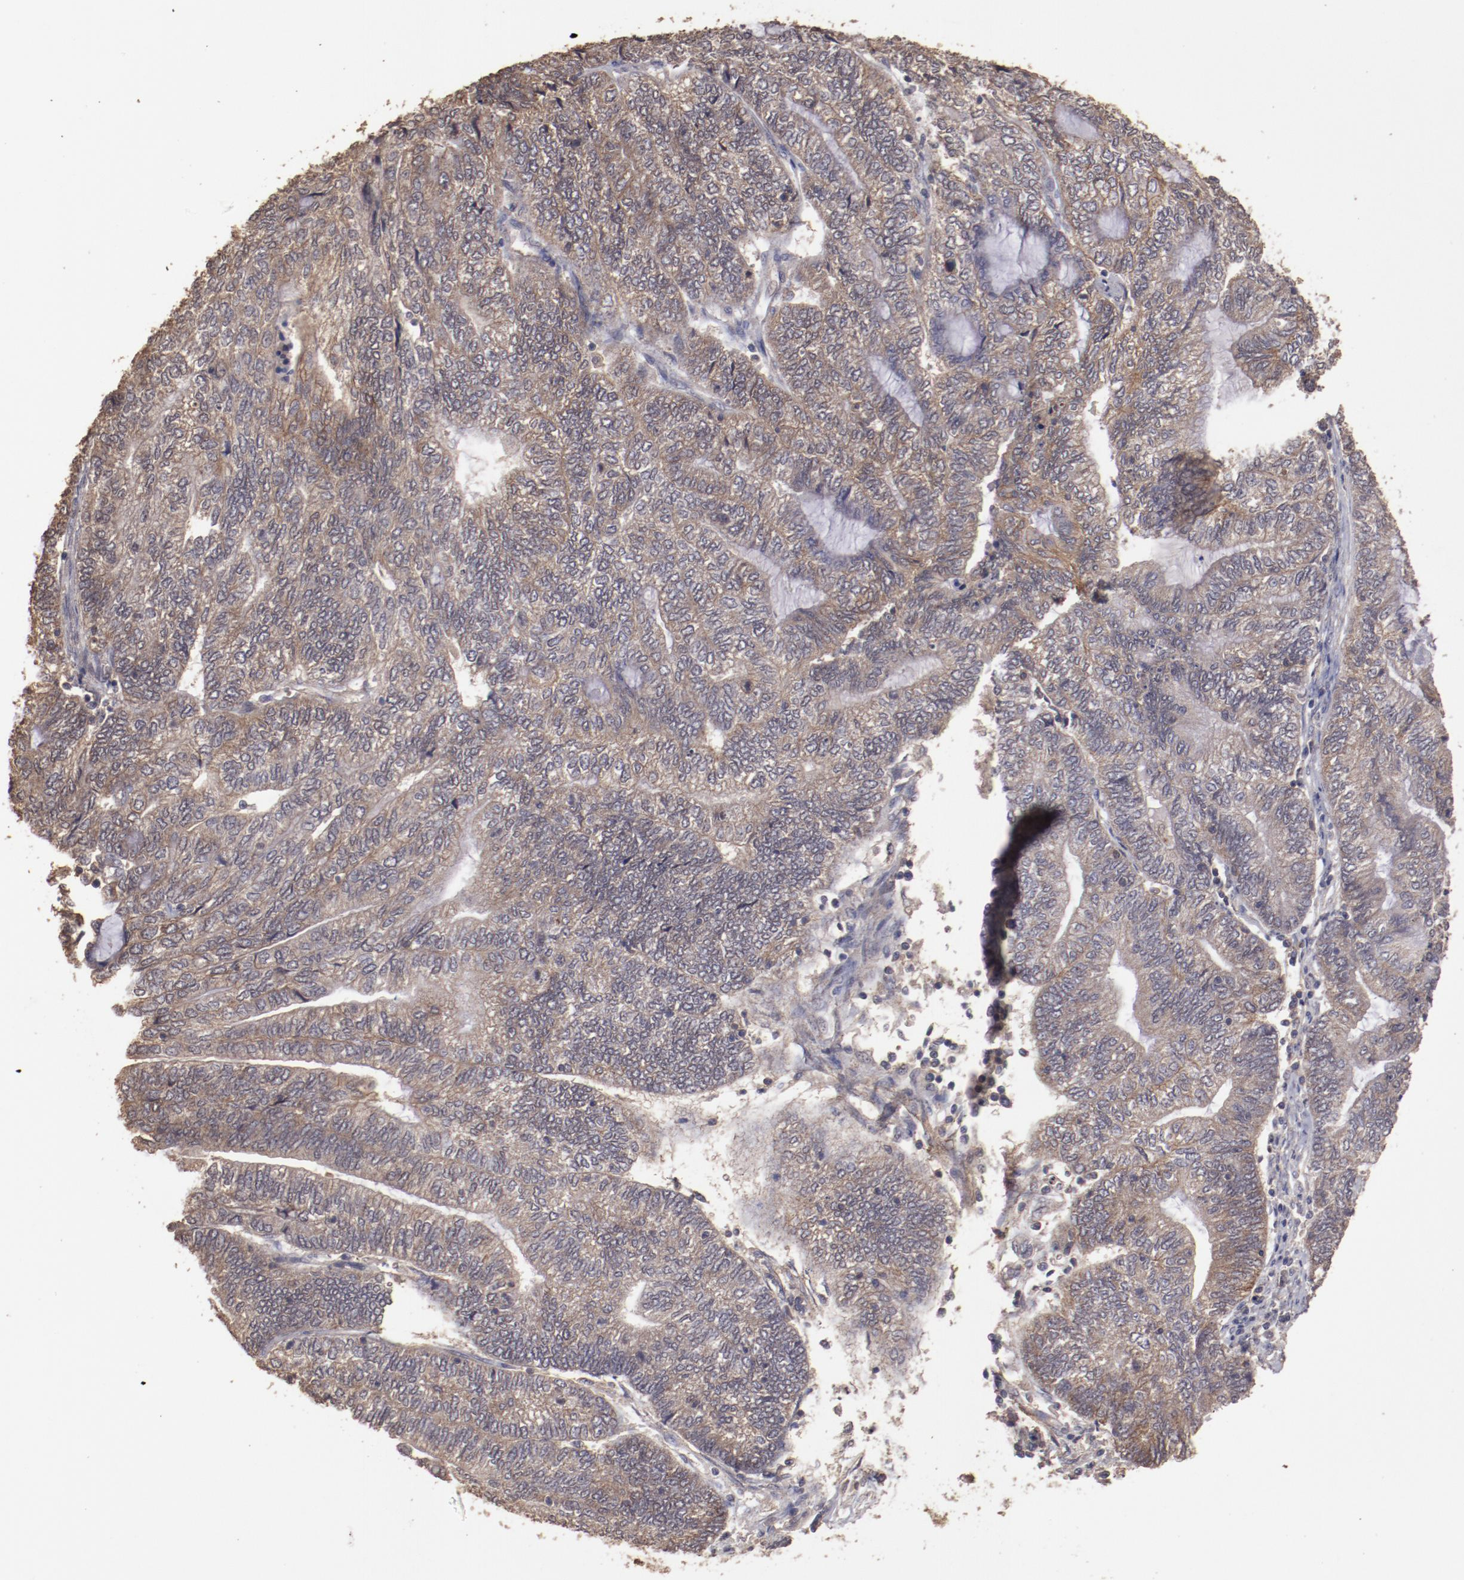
{"staining": {"intensity": "weak", "quantity": ">75%", "location": "cytoplasmic/membranous"}, "tissue": "endometrial cancer", "cell_type": "Tumor cells", "image_type": "cancer", "snomed": [{"axis": "morphology", "description": "Adenocarcinoma, NOS"}, {"axis": "topography", "description": "Uterus"}, {"axis": "topography", "description": "Endometrium"}], "caption": "Protein expression by immunohistochemistry (IHC) demonstrates weak cytoplasmic/membranous staining in about >75% of tumor cells in endometrial cancer (adenocarcinoma).", "gene": "FAT1", "patient": {"sex": "female", "age": 70}}